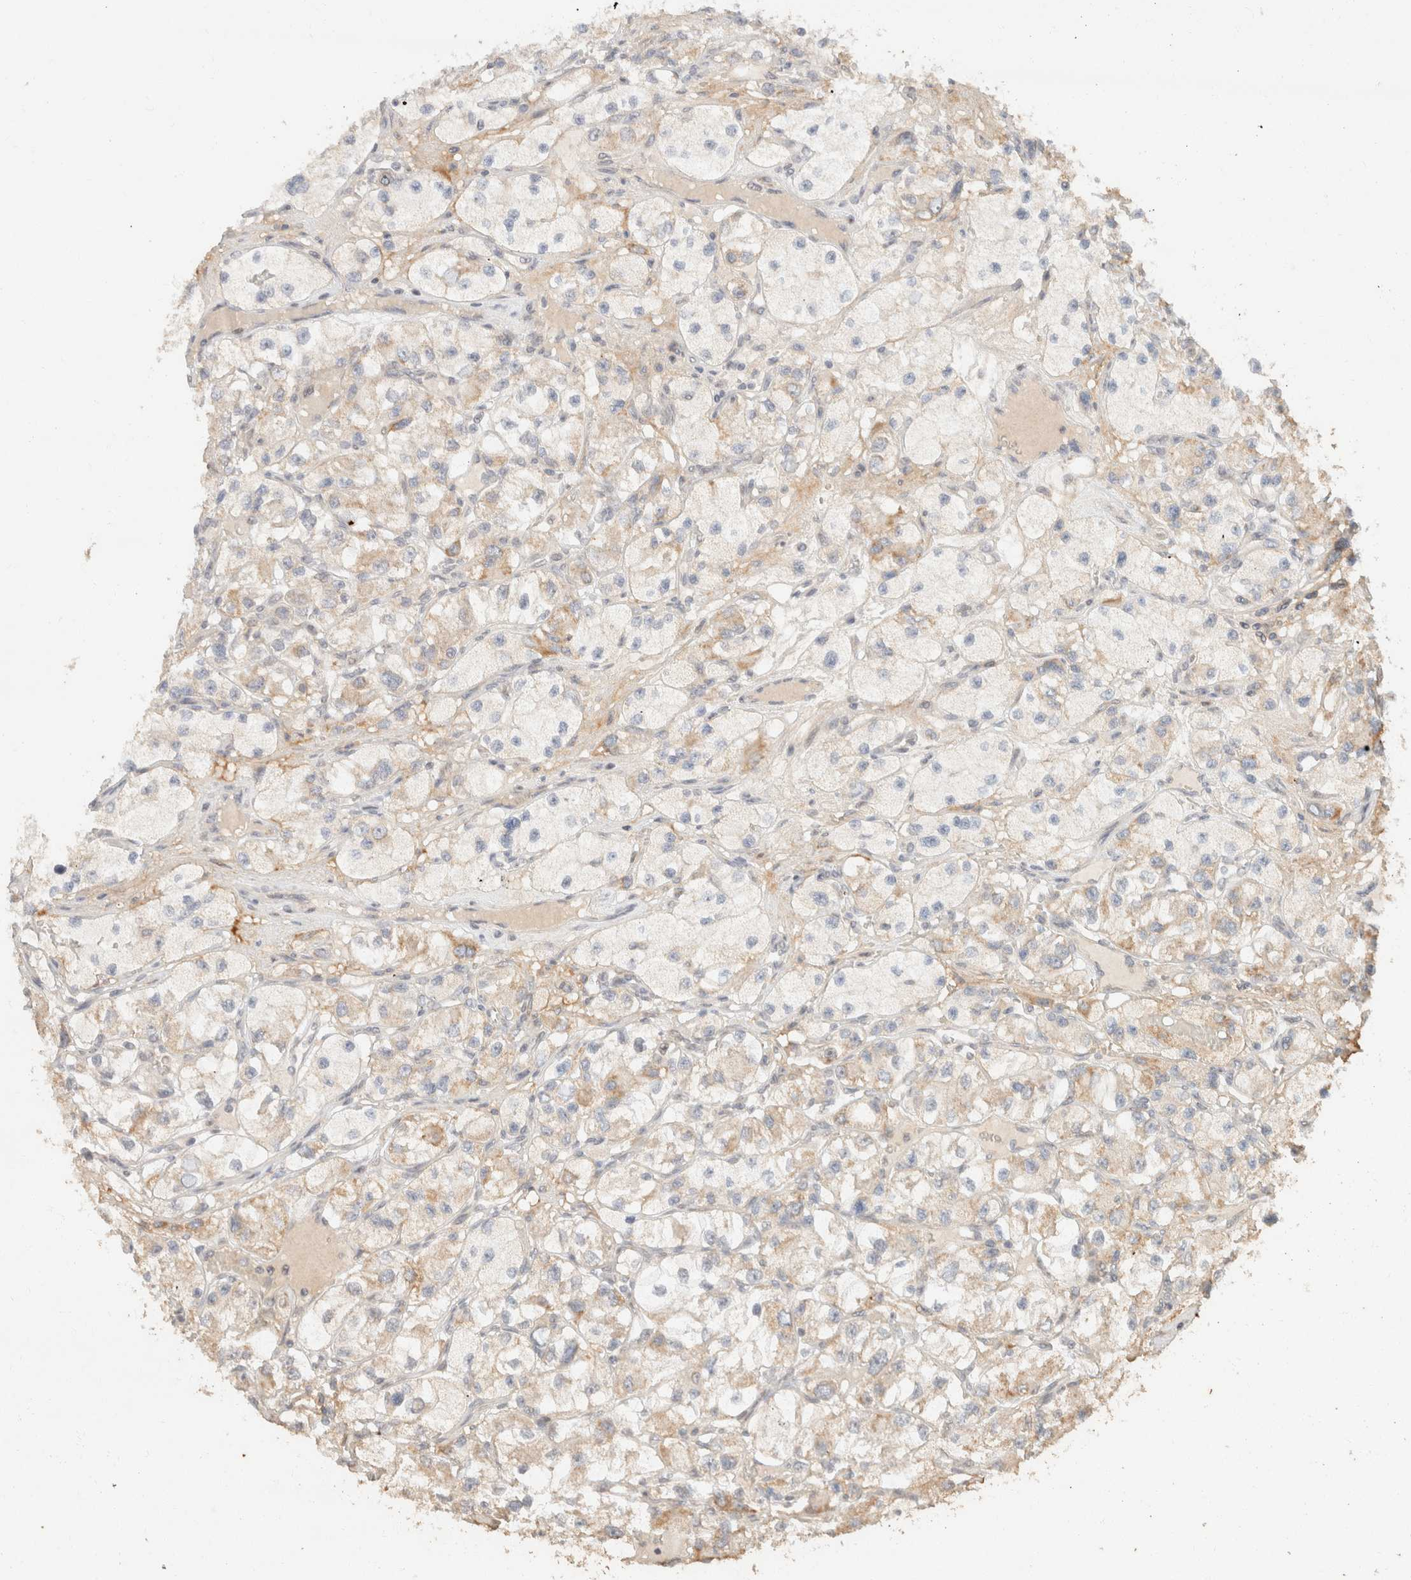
{"staining": {"intensity": "weak", "quantity": "<25%", "location": "cytoplasmic/membranous"}, "tissue": "renal cancer", "cell_type": "Tumor cells", "image_type": "cancer", "snomed": [{"axis": "morphology", "description": "Adenocarcinoma, NOS"}, {"axis": "topography", "description": "Kidney"}], "caption": "DAB (3,3'-diaminobenzidine) immunohistochemical staining of renal cancer (adenocarcinoma) exhibits no significant expression in tumor cells.", "gene": "TACC1", "patient": {"sex": "female", "age": 57}}